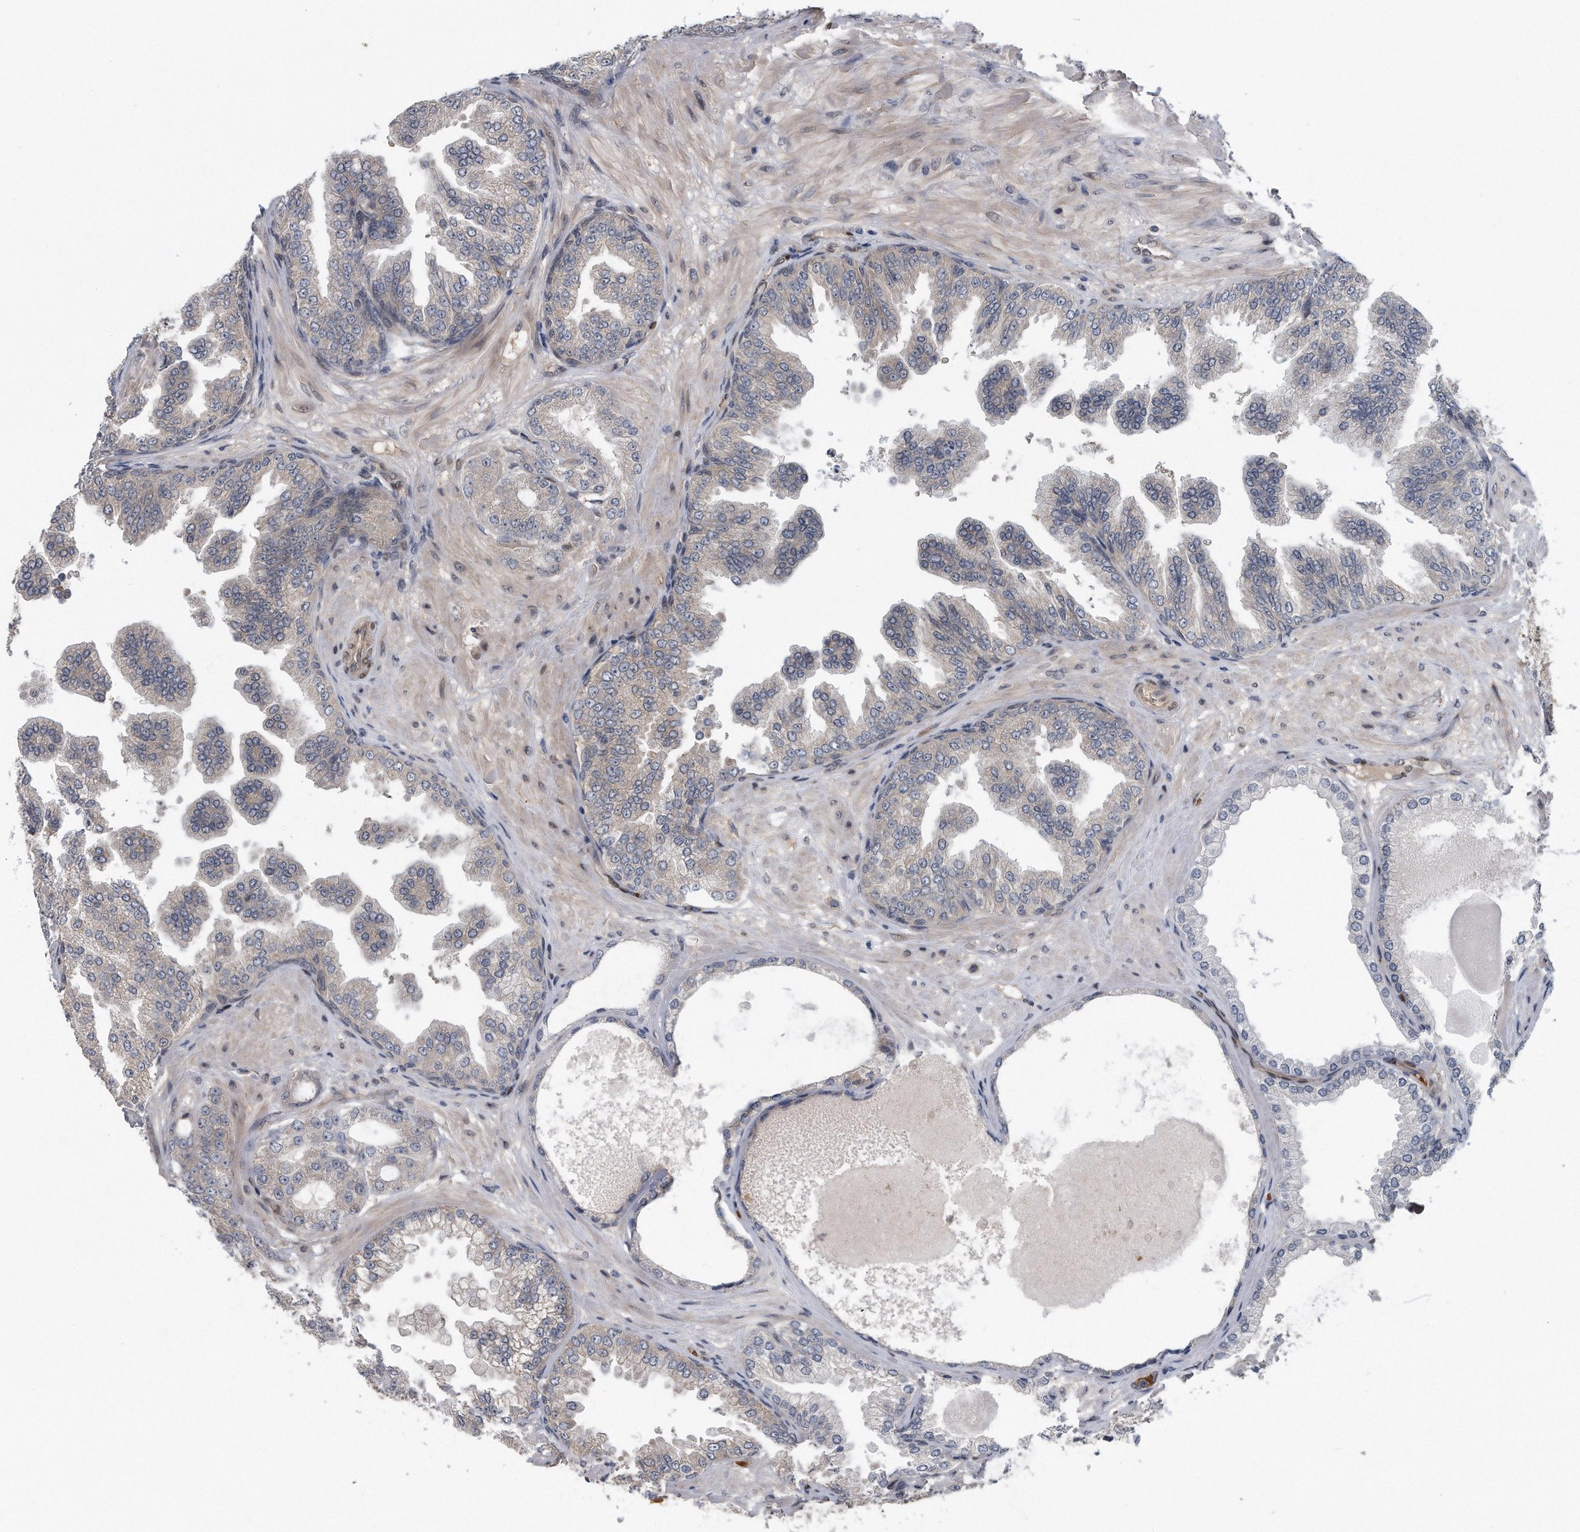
{"staining": {"intensity": "negative", "quantity": "none", "location": "none"}, "tissue": "prostate cancer", "cell_type": "Tumor cells", "image_type": "cancer", "snomed": [{"axis": "morphology", "description": "Adenocarcinoma, Low grade"}, {"axis": "topography", "description": "Prostate"}], "caption": "IHC image of prostate low-grade adenocarcinoma stained for a protein (brown), which exhibits no expression in tumor cells.", "gene": "ZNF79", "patient": {"sex": "male", "age": 63}}